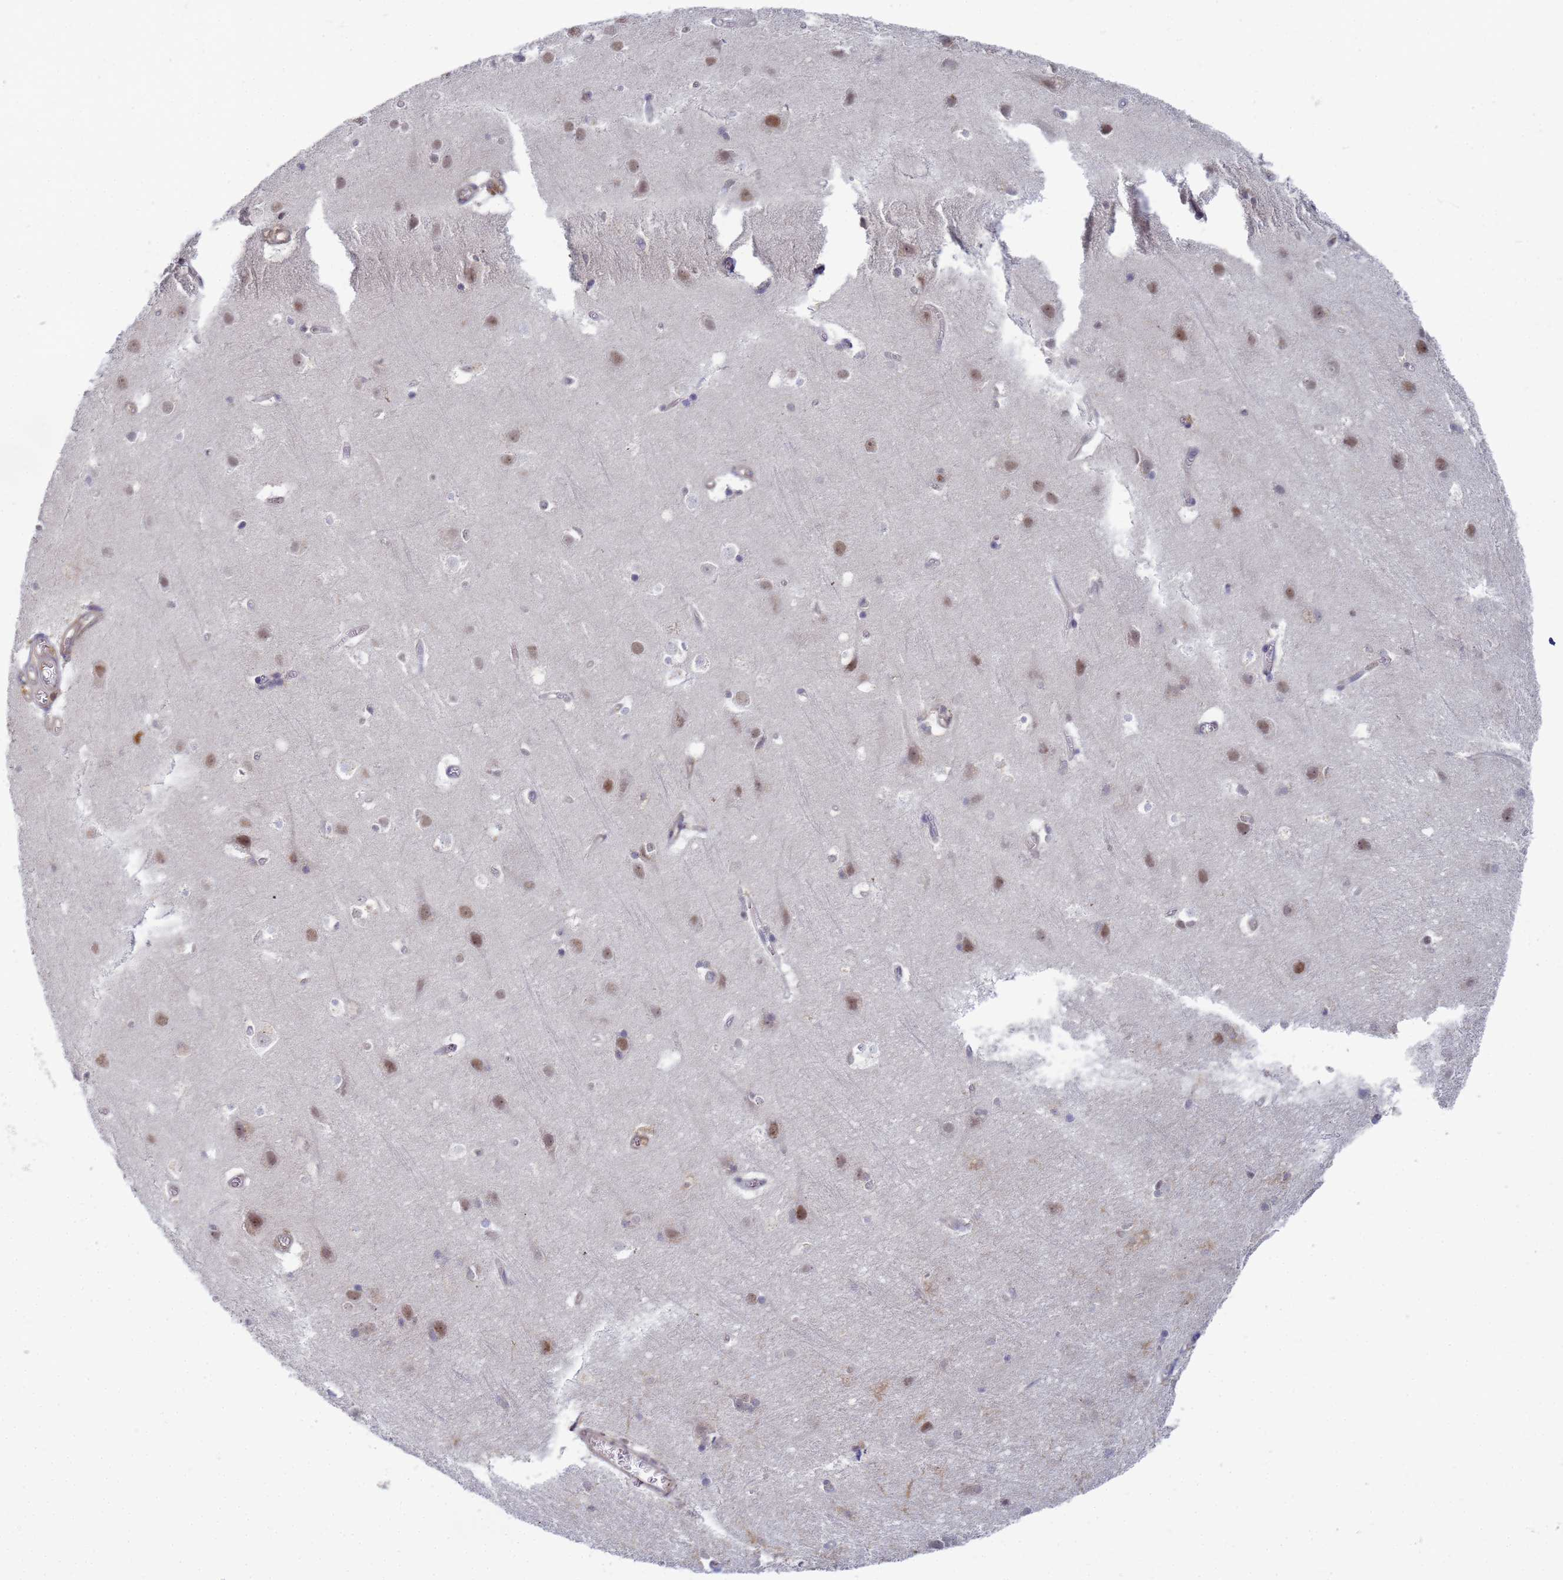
{"staining": {"intensity": "weak", "quantity": "<25%", "location": "cytoplasmic/membranous"}, "tissue": "cerebral cortex", "cell_type": "Endothelial cells", "image_type": "normal", "snomed": [{"axis": "morphology", "description": "Normal tissue, NOS"}, {"axis": "topography", "description": "Cerebral cortex"}], "caption": "Endothelial cells show no significant protein positivity in normal cerebral cortex. (DAB immunohistochemistry (IHC), high magnification).", "gene": "SHARPIN", "patient": {"sex": "male", "age": 54}}